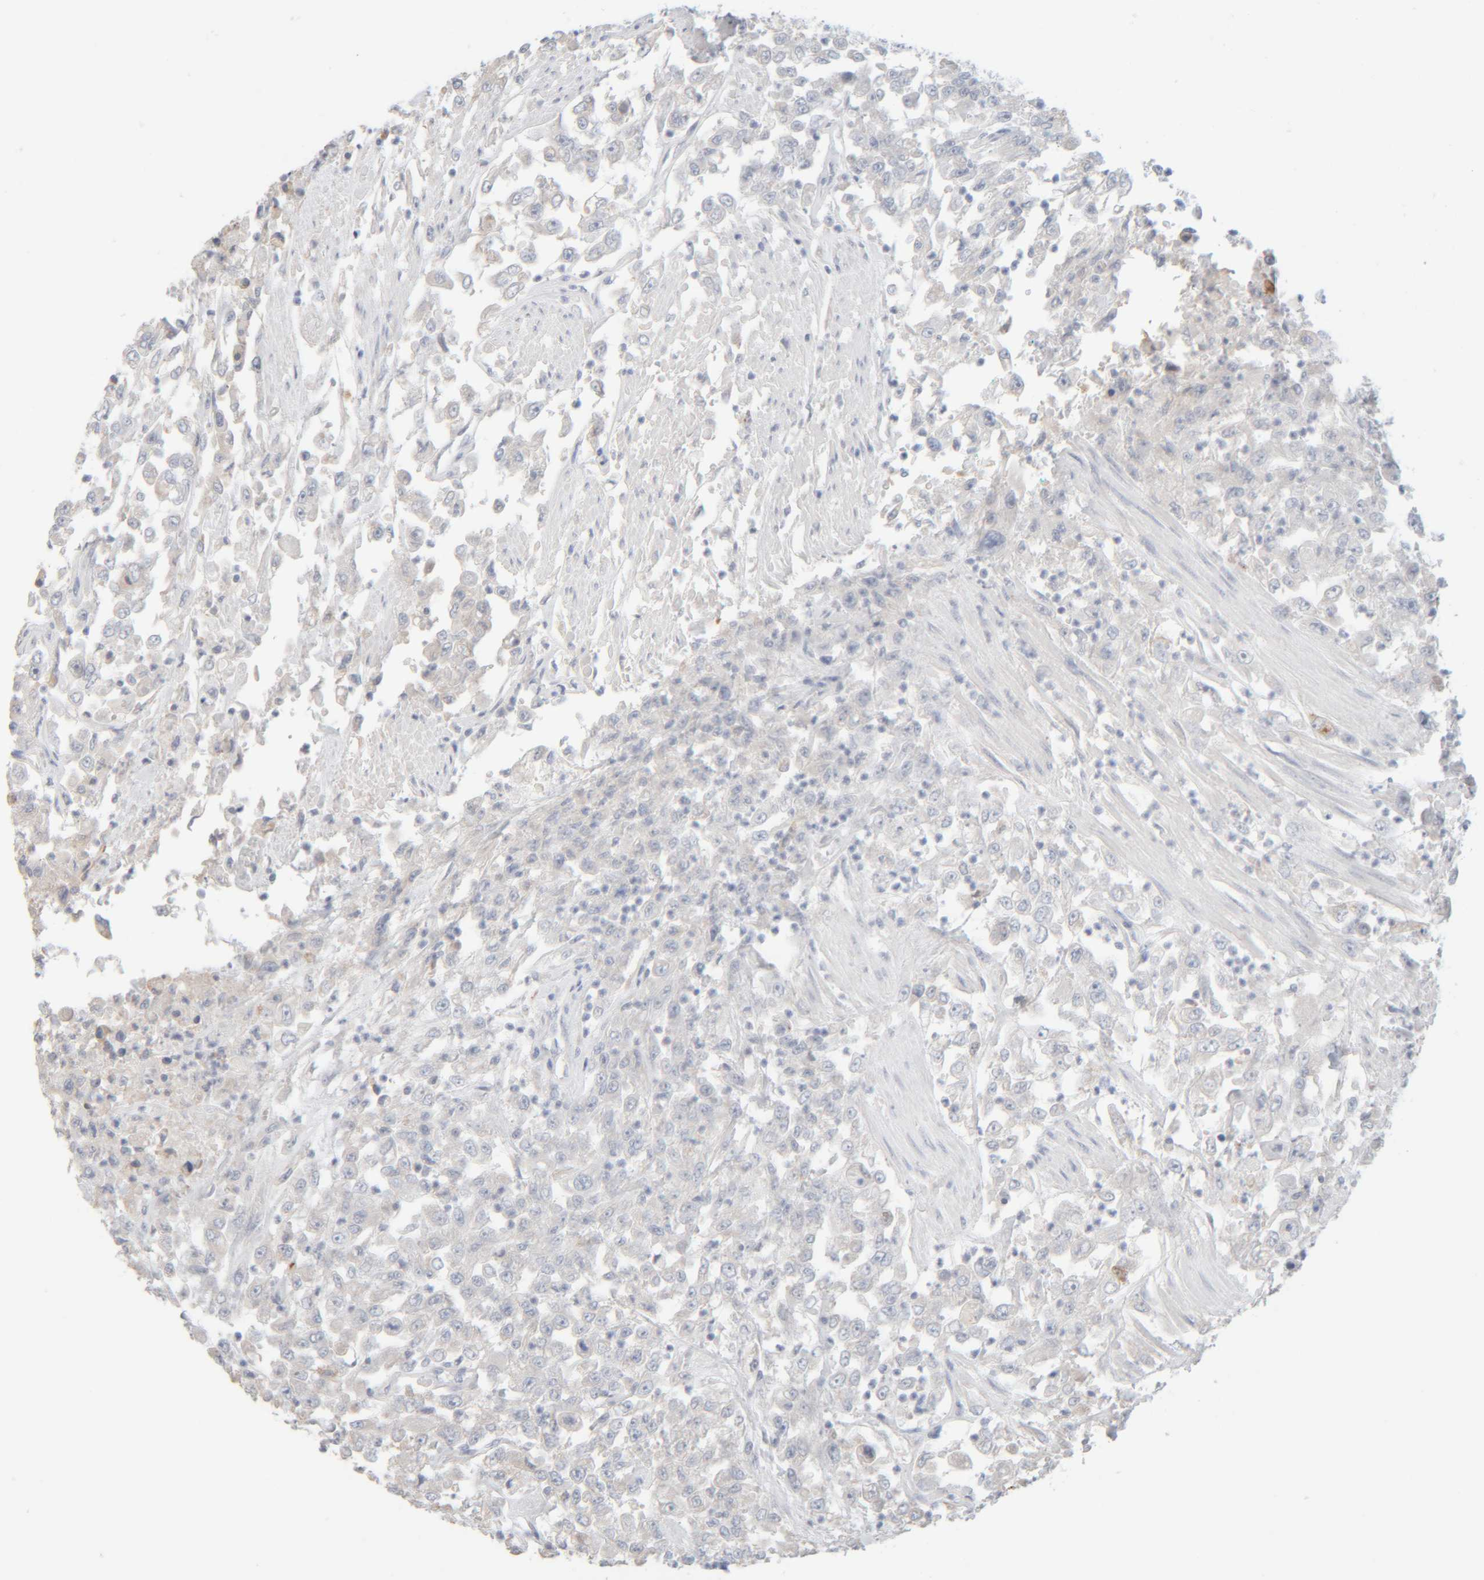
{"staining": {"intensity": "negative", "quantity": "none", "location": "none"}, "tissue": "urothelial cancer", "cell_type": "Tumor cells", "image_type": "cancer", "snomed": [{"axis": "morphology", "description": "Urothelial carcinoma, High grade"}, {"axis": "topography", "description": "Urinary bladder"}], "caption": "DAB immunohistochemical staining of human urothelial cancer reveals no significant expression in tumor cells.", "gene": "RIDA", "patient": {"sex": "male", "age": 46}}